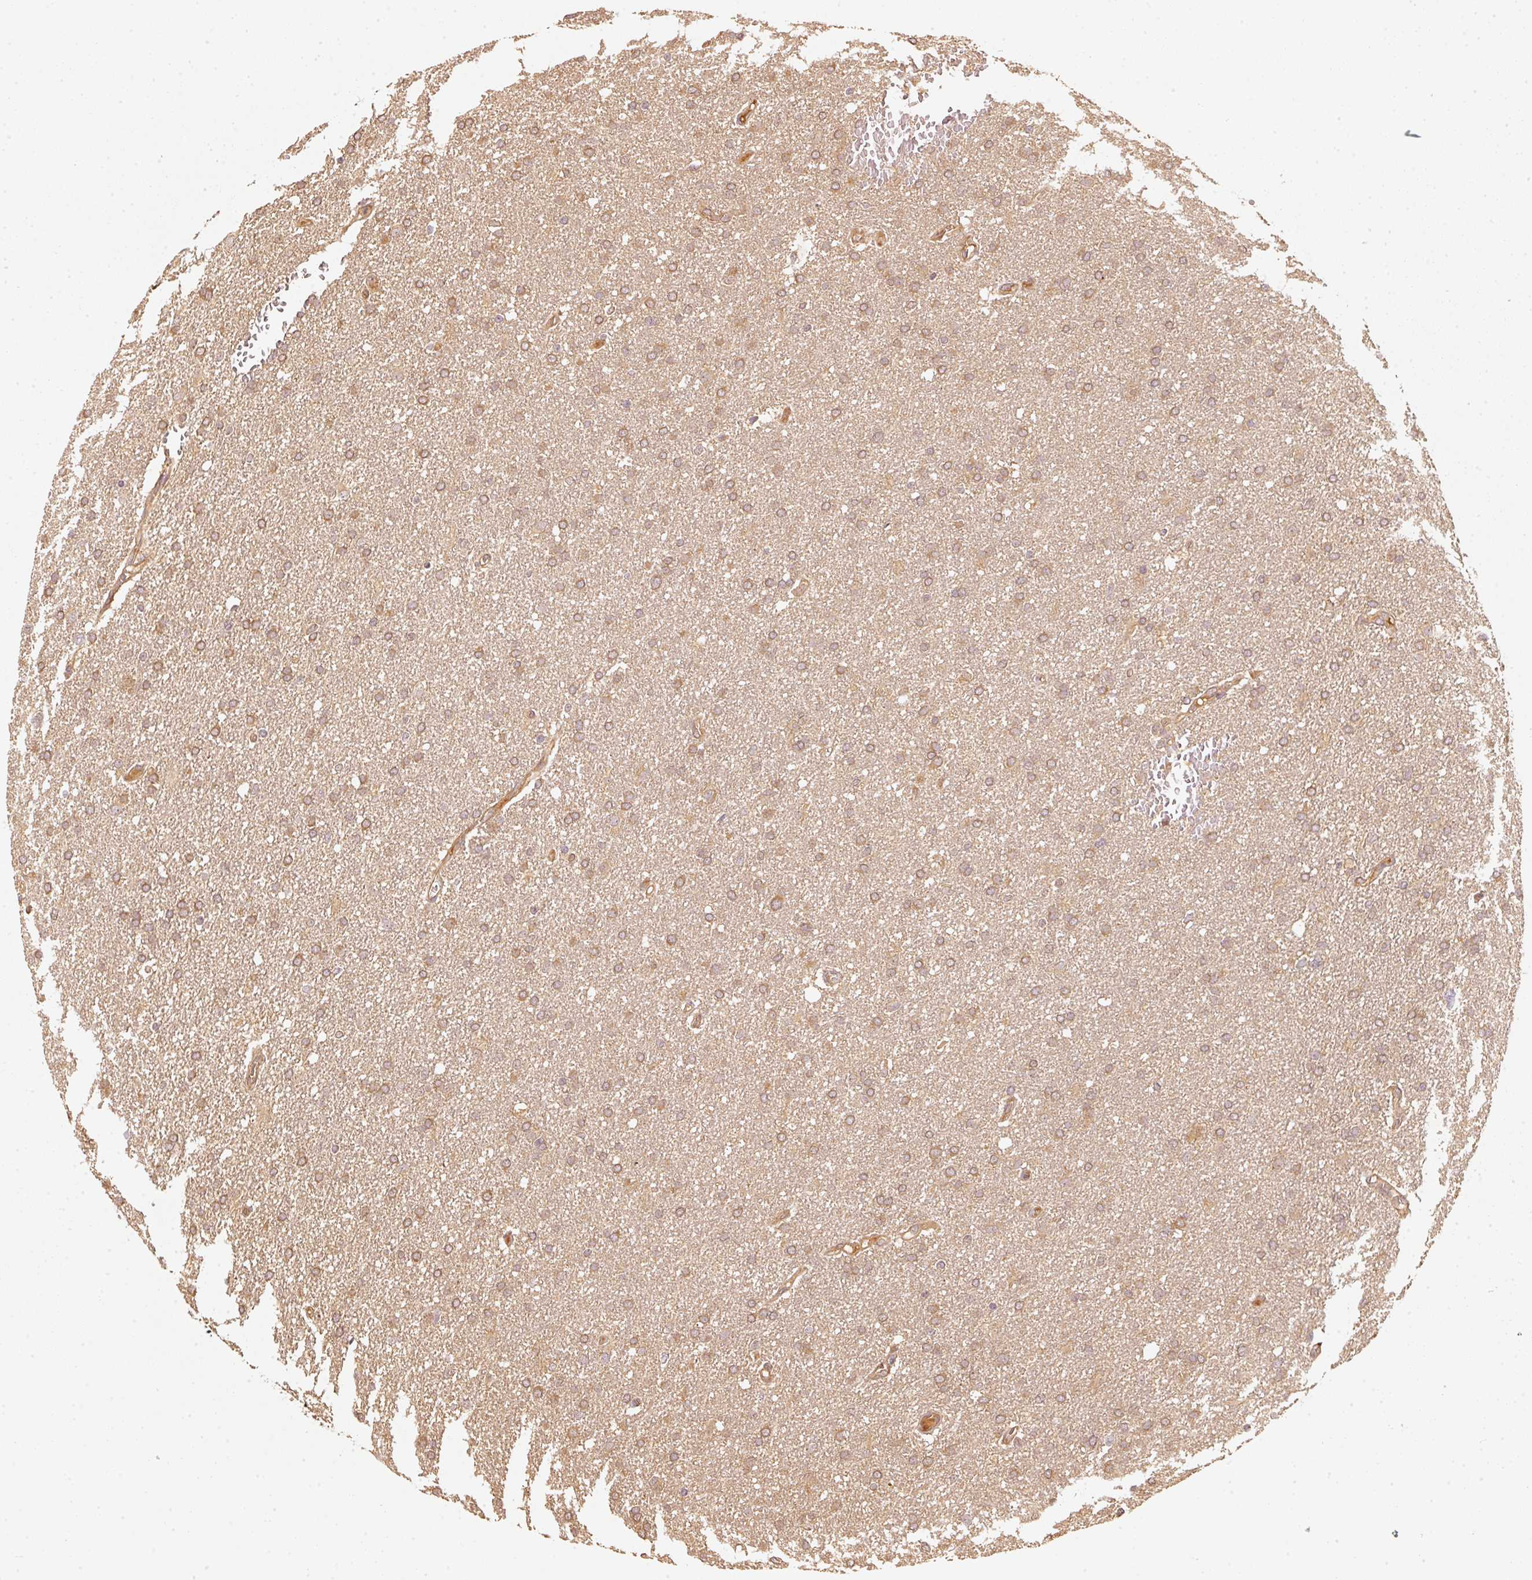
{"staining": {"intensity": "moderate", "quantity": ">75%", "location": "cytoplasmic/membranous"}, "tissue": "glioma", "cell_type": "Tumor cells", "image_type": "cancer", "snomed": [{"axis": "morphology", "description": "Glioma, malignant, High grade"}, {"axis": "topography", "description": "Cerebral cortex"}], "caption": "Protein analysis of malignant high-grade glioma tissue exhibits moderate cytoplasmic/membranous positivity in about >75% of tumor cells.", "gene": "STAU1", "patient": {"sex": "female", "age": 36}}